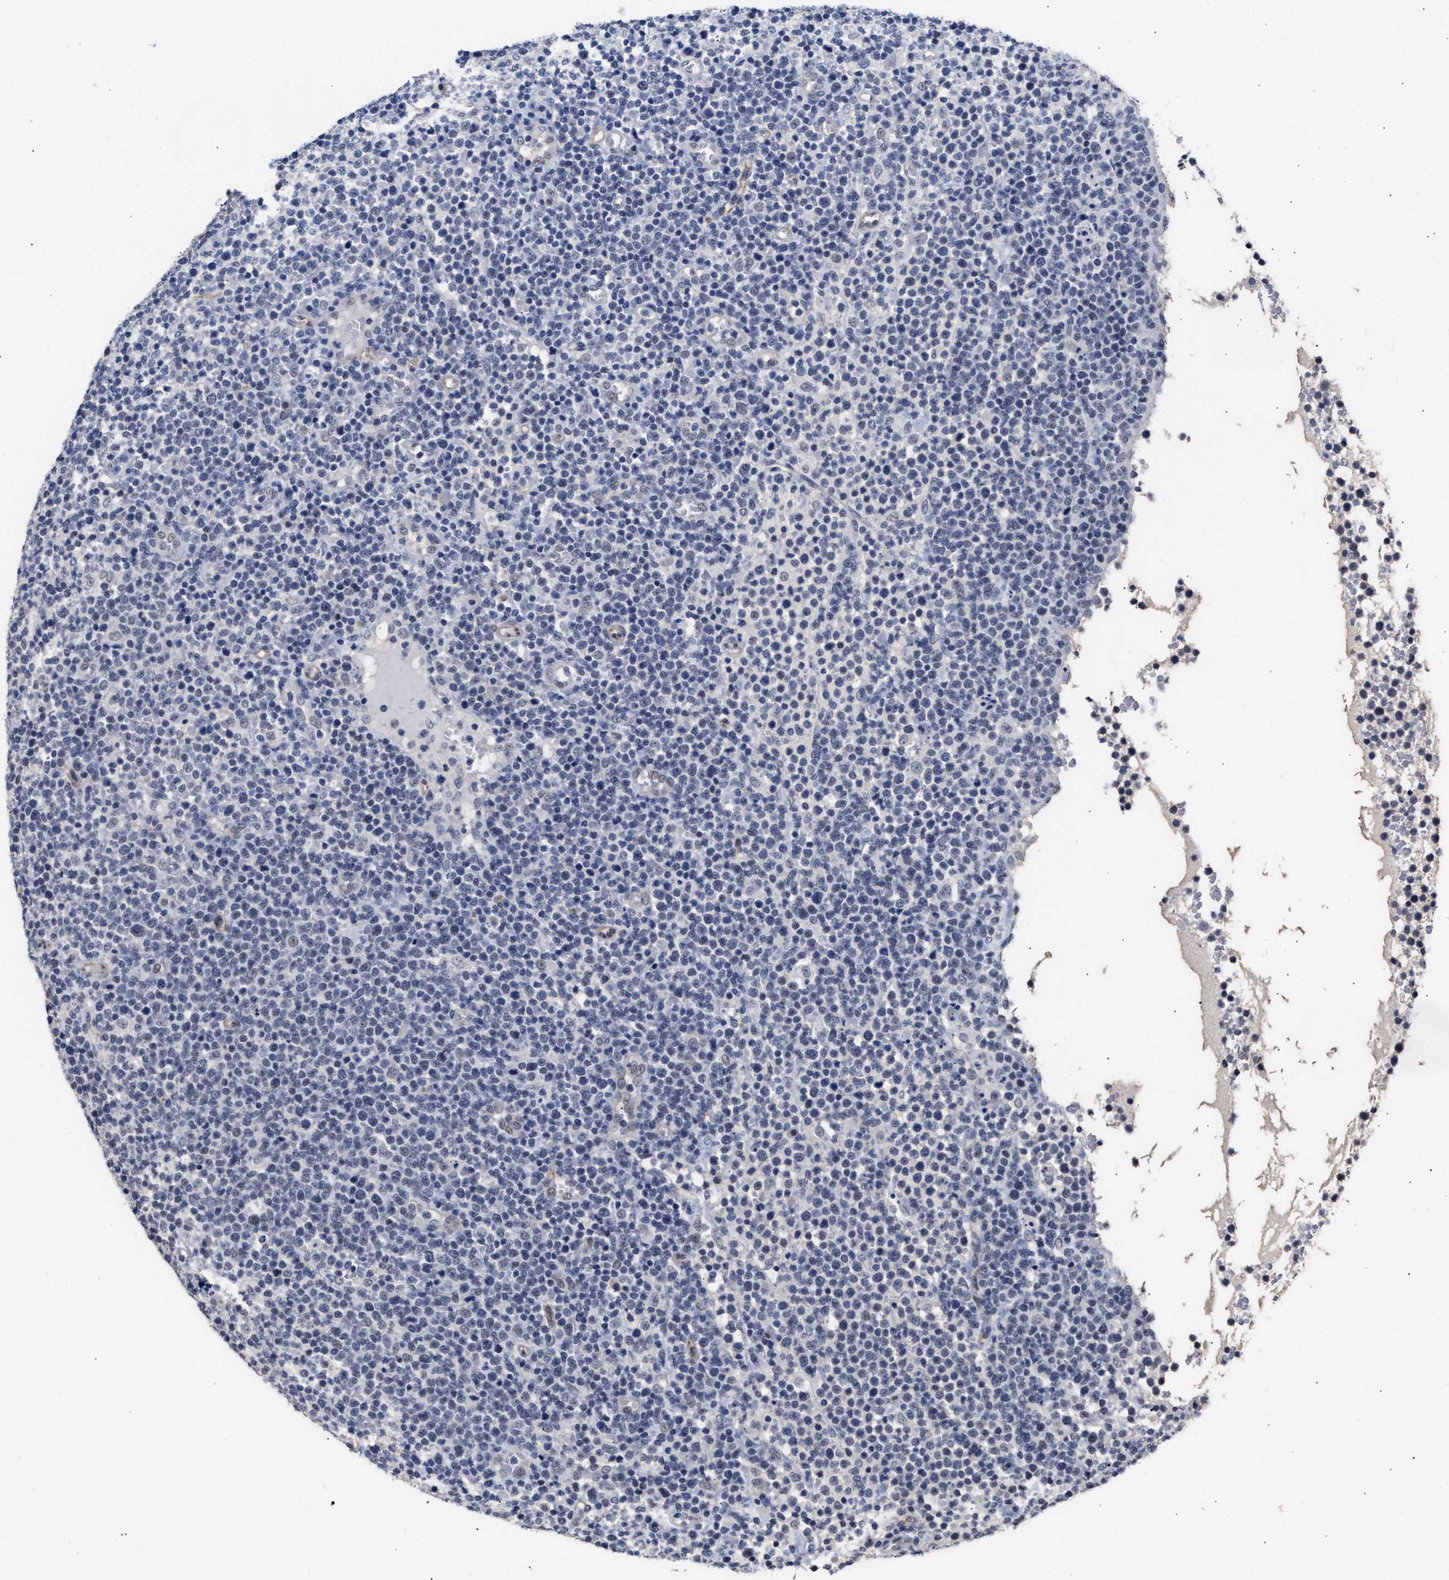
{"staining": {"intensity": "negative", "quantity": "none", "location": "none"}, "tissue": "lymphoma", "cell_type": "Tumor cells", "image_type": "cancer", "snomed": [{"axis": "morphology", "description": "Malignant lymphoma, non-Hodgkin's type, High grade"}, {"axis": "topography", "description": "Lymph node"}], "caption": "Lymphoma stained for a protein using IHC reveals no expression tumor cells.", "gene": "AHNAK2", "patient": {"sex": "male", "age": 61}}